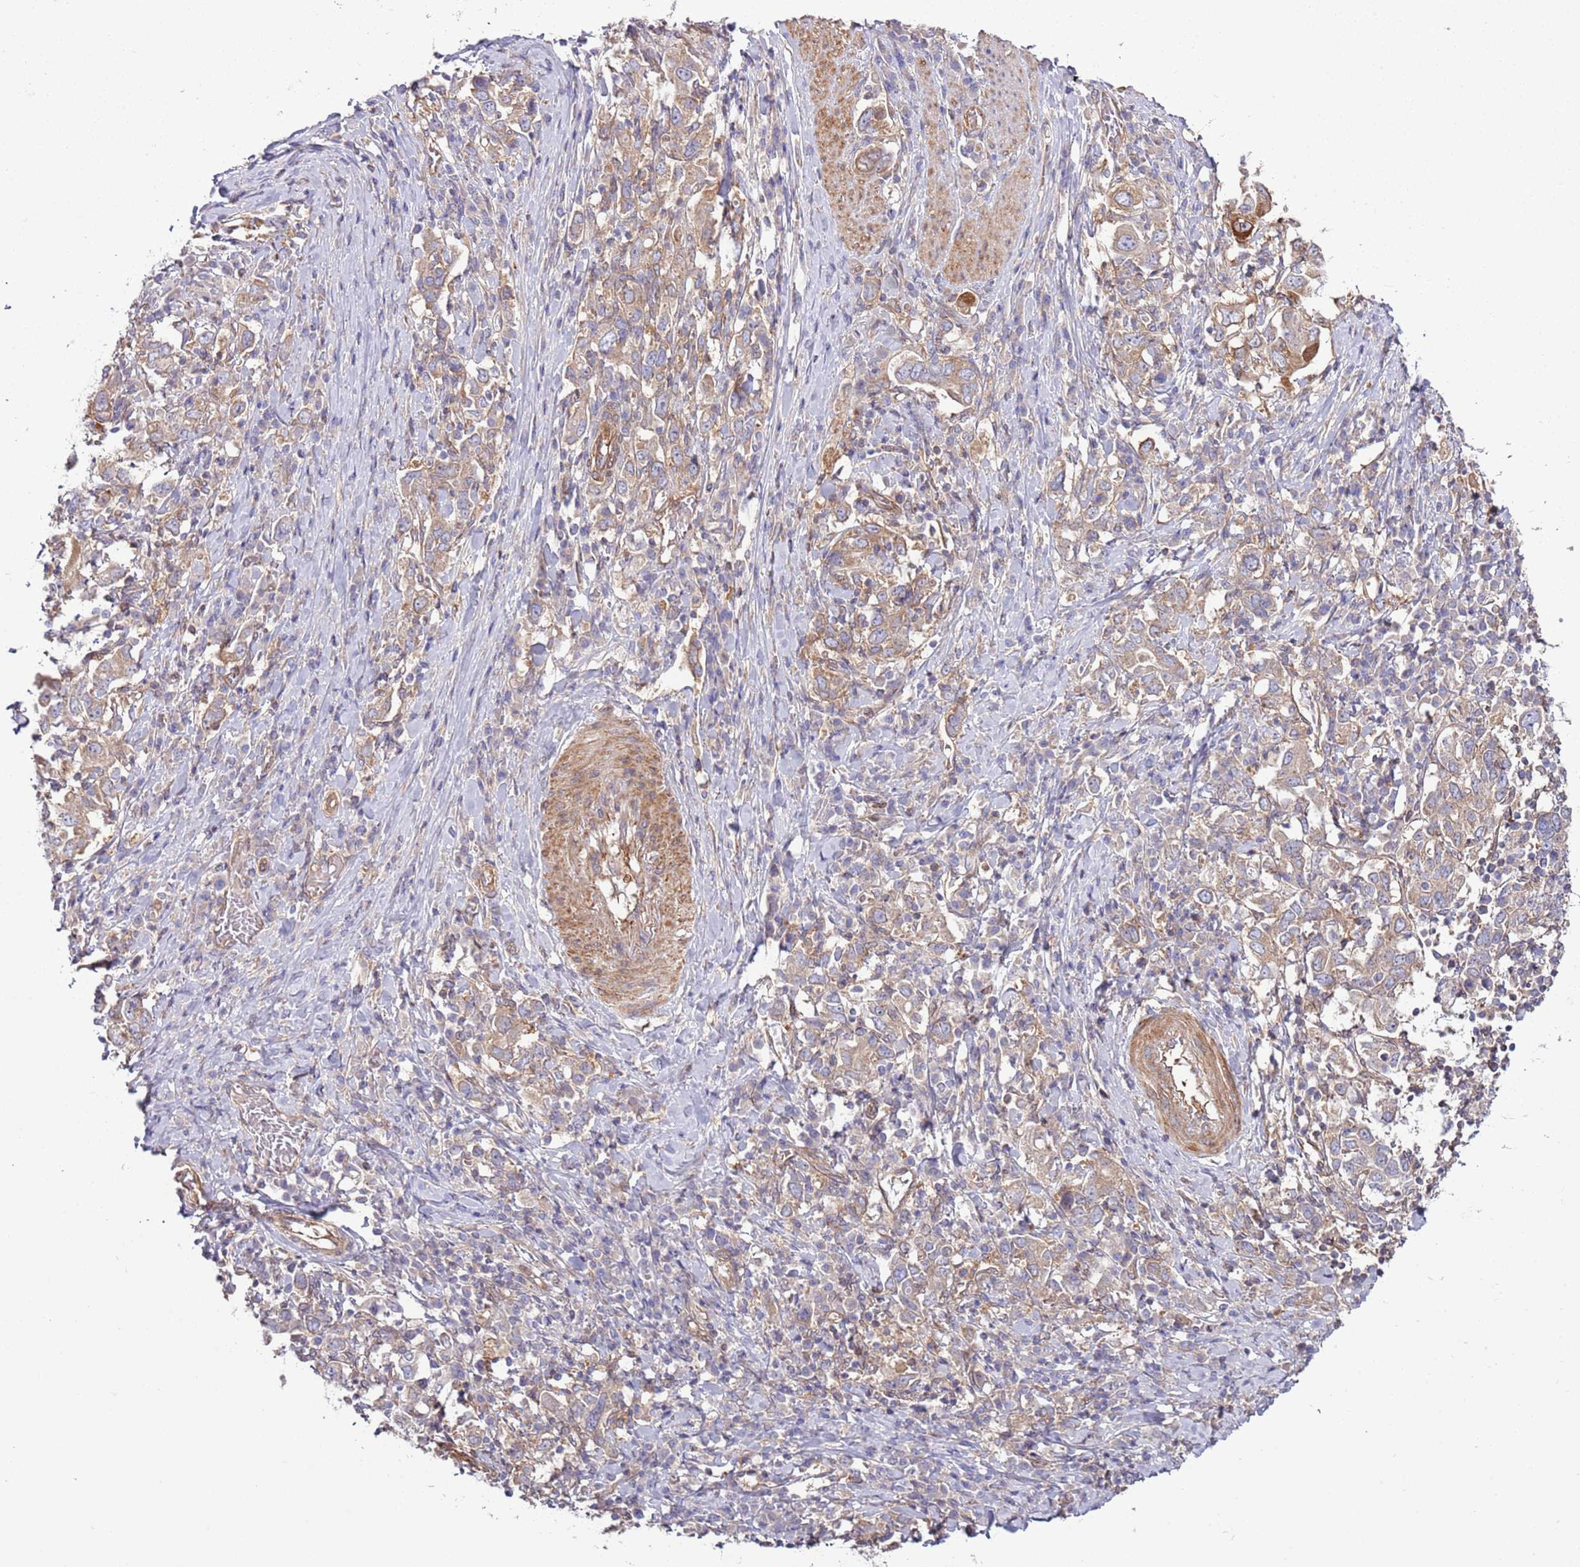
{"staining": {"intensity": "moderate", "quantity": ">75%", "location": "cytoplasmic/membranous"}, "tissue": "stomach cancer", "cell_type": "Tumor cells", "image_type": "cancer", "snomed": [{"axis": "morphology", "description": "Adenocarcinoma, NOS"}, {"axis": "topography", "description": "Stomach, upper"}, {"axis": "topography", "description": "Stomach"}], "caption": "Protein expression analysis of human stomach cancer (adenocarcinoma) reveals moderate cytoplasmic/membranous expression in approximately >75% of tumor cells.", "gene": "LPIN2", "patient": {"sex": "male", "age": 62}}